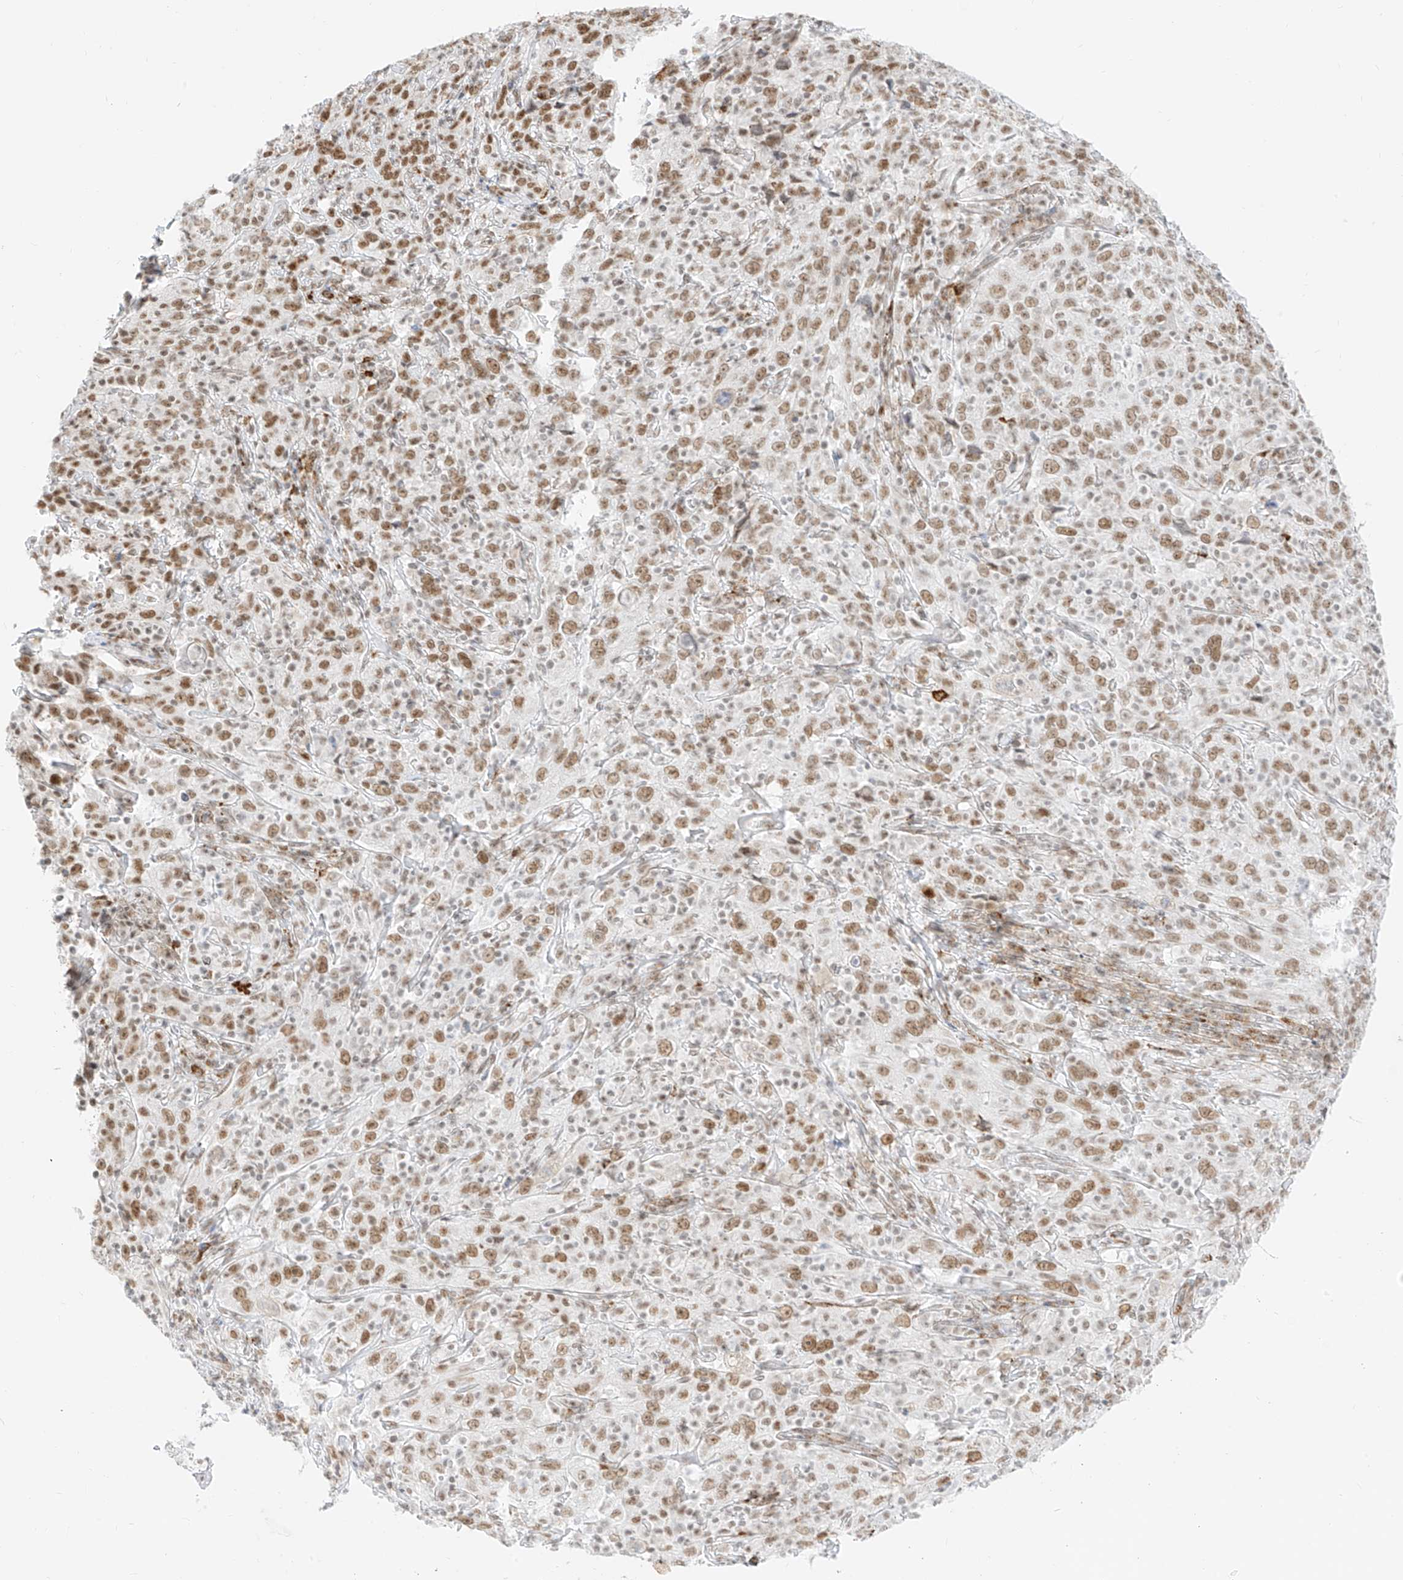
{"staining": {"intensity": "moderate", "quantity": ">75%", "location": "nuclear"}, "tissue": "cervical cancer", "cell_type": "Tumor cells", "image_type": "cancer", "snomed": [{"axis": "morphology", "description": "Squamous cell carcinoma, NOS"}, {"axis": "topography", "description": "Cervix"}], "caption": "IHC of human cervical cancer (squamous cell carcinoma) reveals medium levels of moderate nuclear expression in approximately >75% of tumor cells.", "gene": "SUPT5H", "patient": {"sex": "female", "age": 46}}